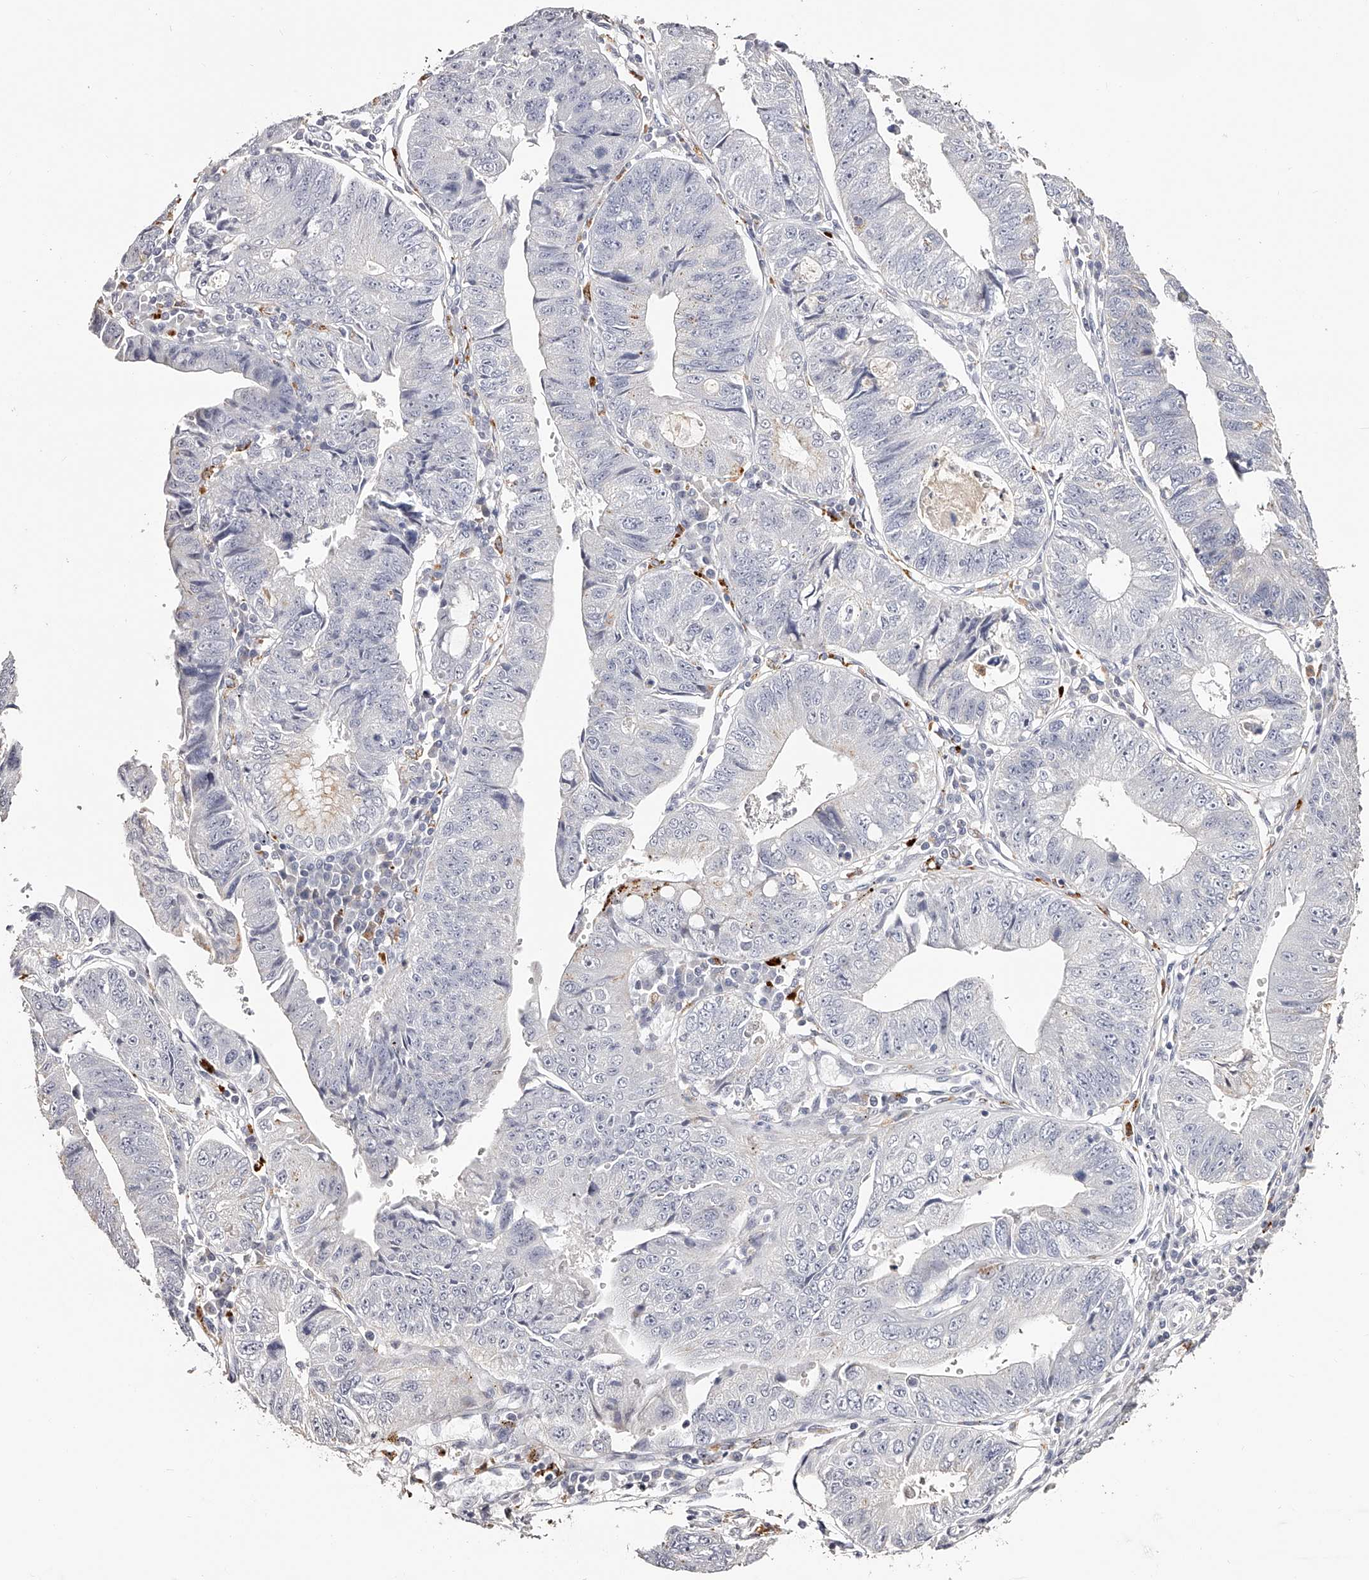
{"staining": {"intensity": "negative", "quantity": "none", "location": "none"}, "tissue": "stomach cancer", "cell_type": "Tumor cells", "image_type": "cancer", "snomed": [{"axis": "morphology", "description": "Adenocarcinoma, NOS"}, {"axis": "topography", "description": "Stomach"}], "caption": "Immunohistochemistry photomicrograph of neoplastic tissue: stomach adenocarcinoma stained with DAB (3,3'-diaminobenzidine) exhibits no significant protein expression in tumor cells. Brightfield microscopy of immunohistochemistry stained with DAB (3,3'-diaminobenzidine) (brown) and hematoxylin (blue), captured at high magnification.", "gene": "SLC35D3", "patient": {"sex": "male", "age": 59}}